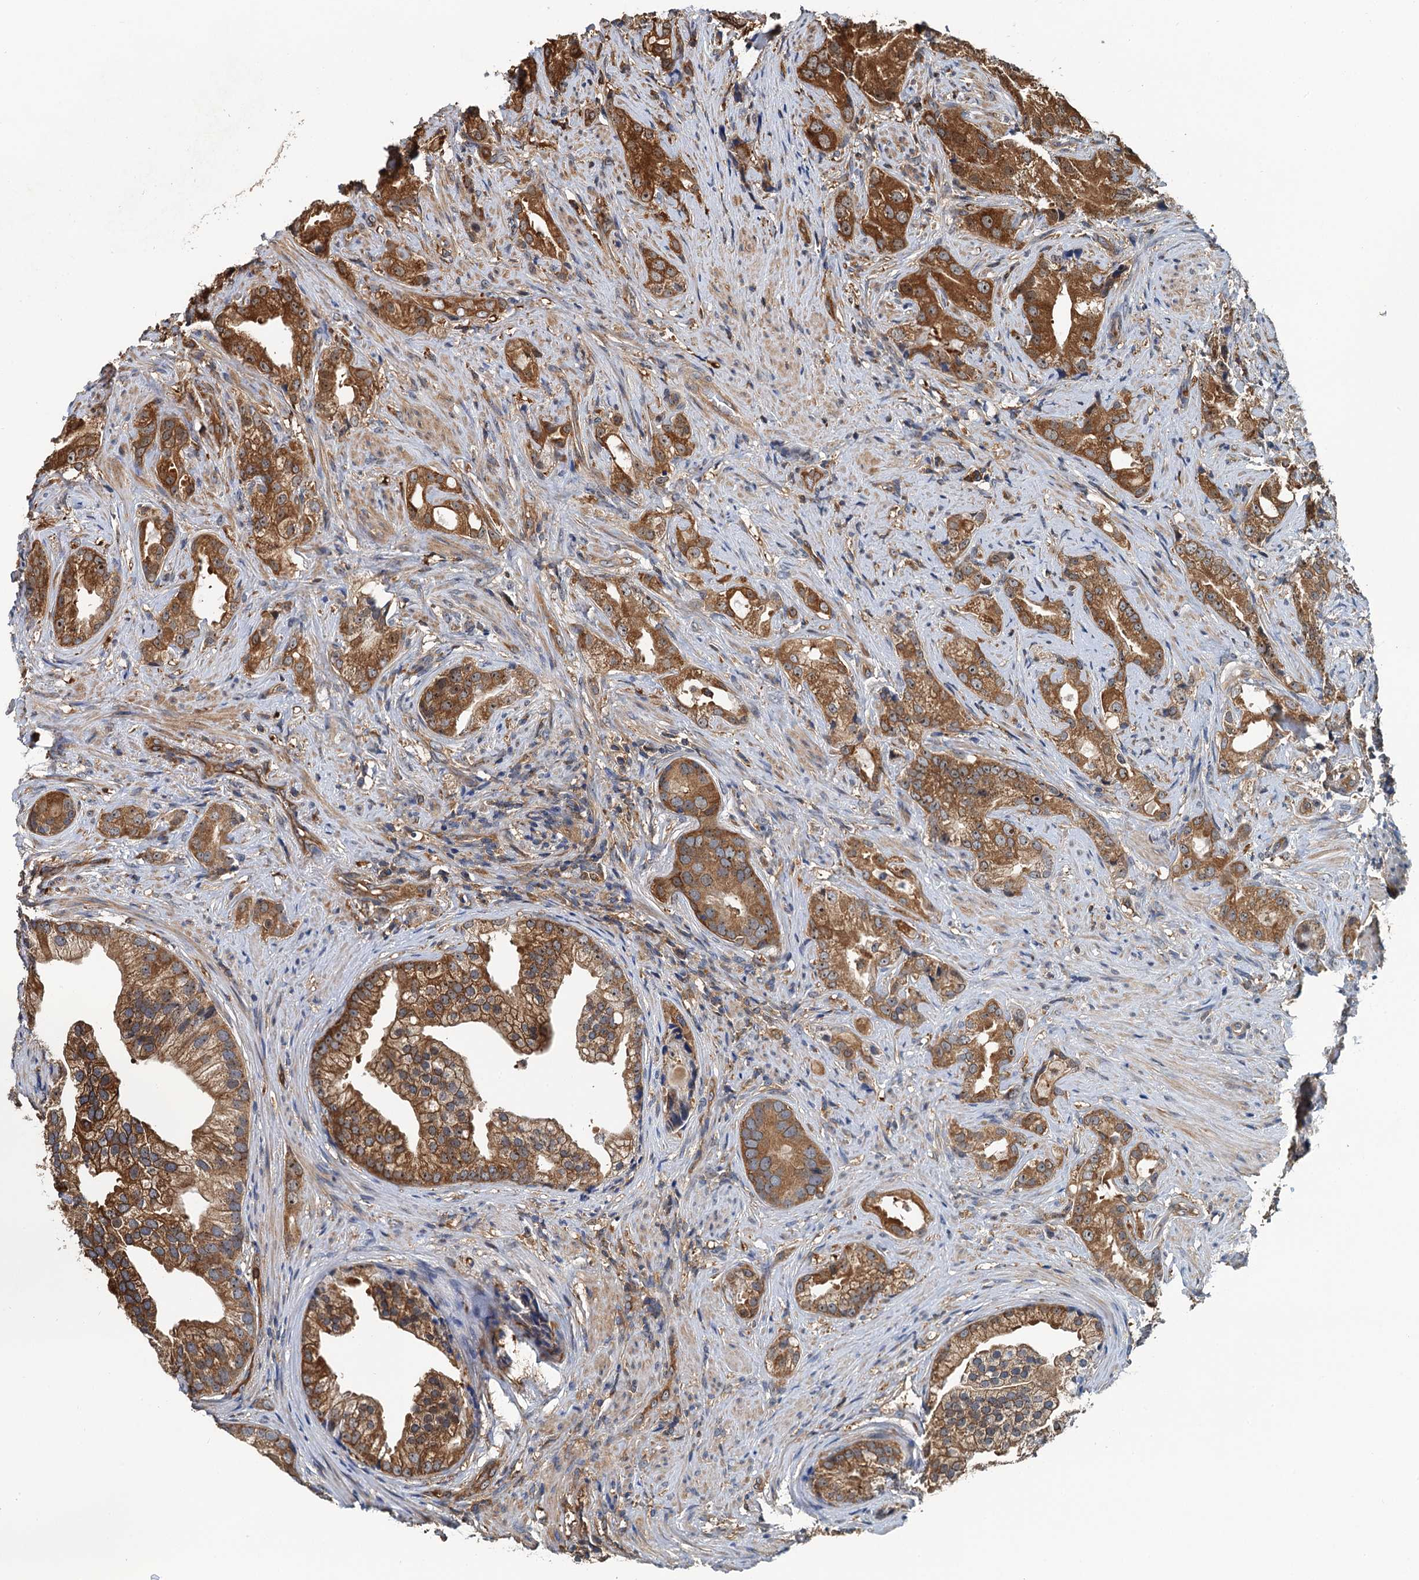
{"staining": {"intensity": "moderate", "quantity": ">75%", "location": "cytoplasmic/membranous"}, "tissue": "prostate cancer", "cell_type": "Tumor cells", "image_type": "cancer", "snomed": [{"axis": "morphology", "description": "Adenocarcinoma, Low grade"}, {"axis": "topography", "description": "Prostate"}], "caption": "Human adenocarcinoma (low-grade) (prostate) stained with a brown dye shows moderate cytoplasmic/membranous positive expression in about >75% of tumor cells.", "gene": "USP6NL", "patient": {"sex": "male", "age": 71}}